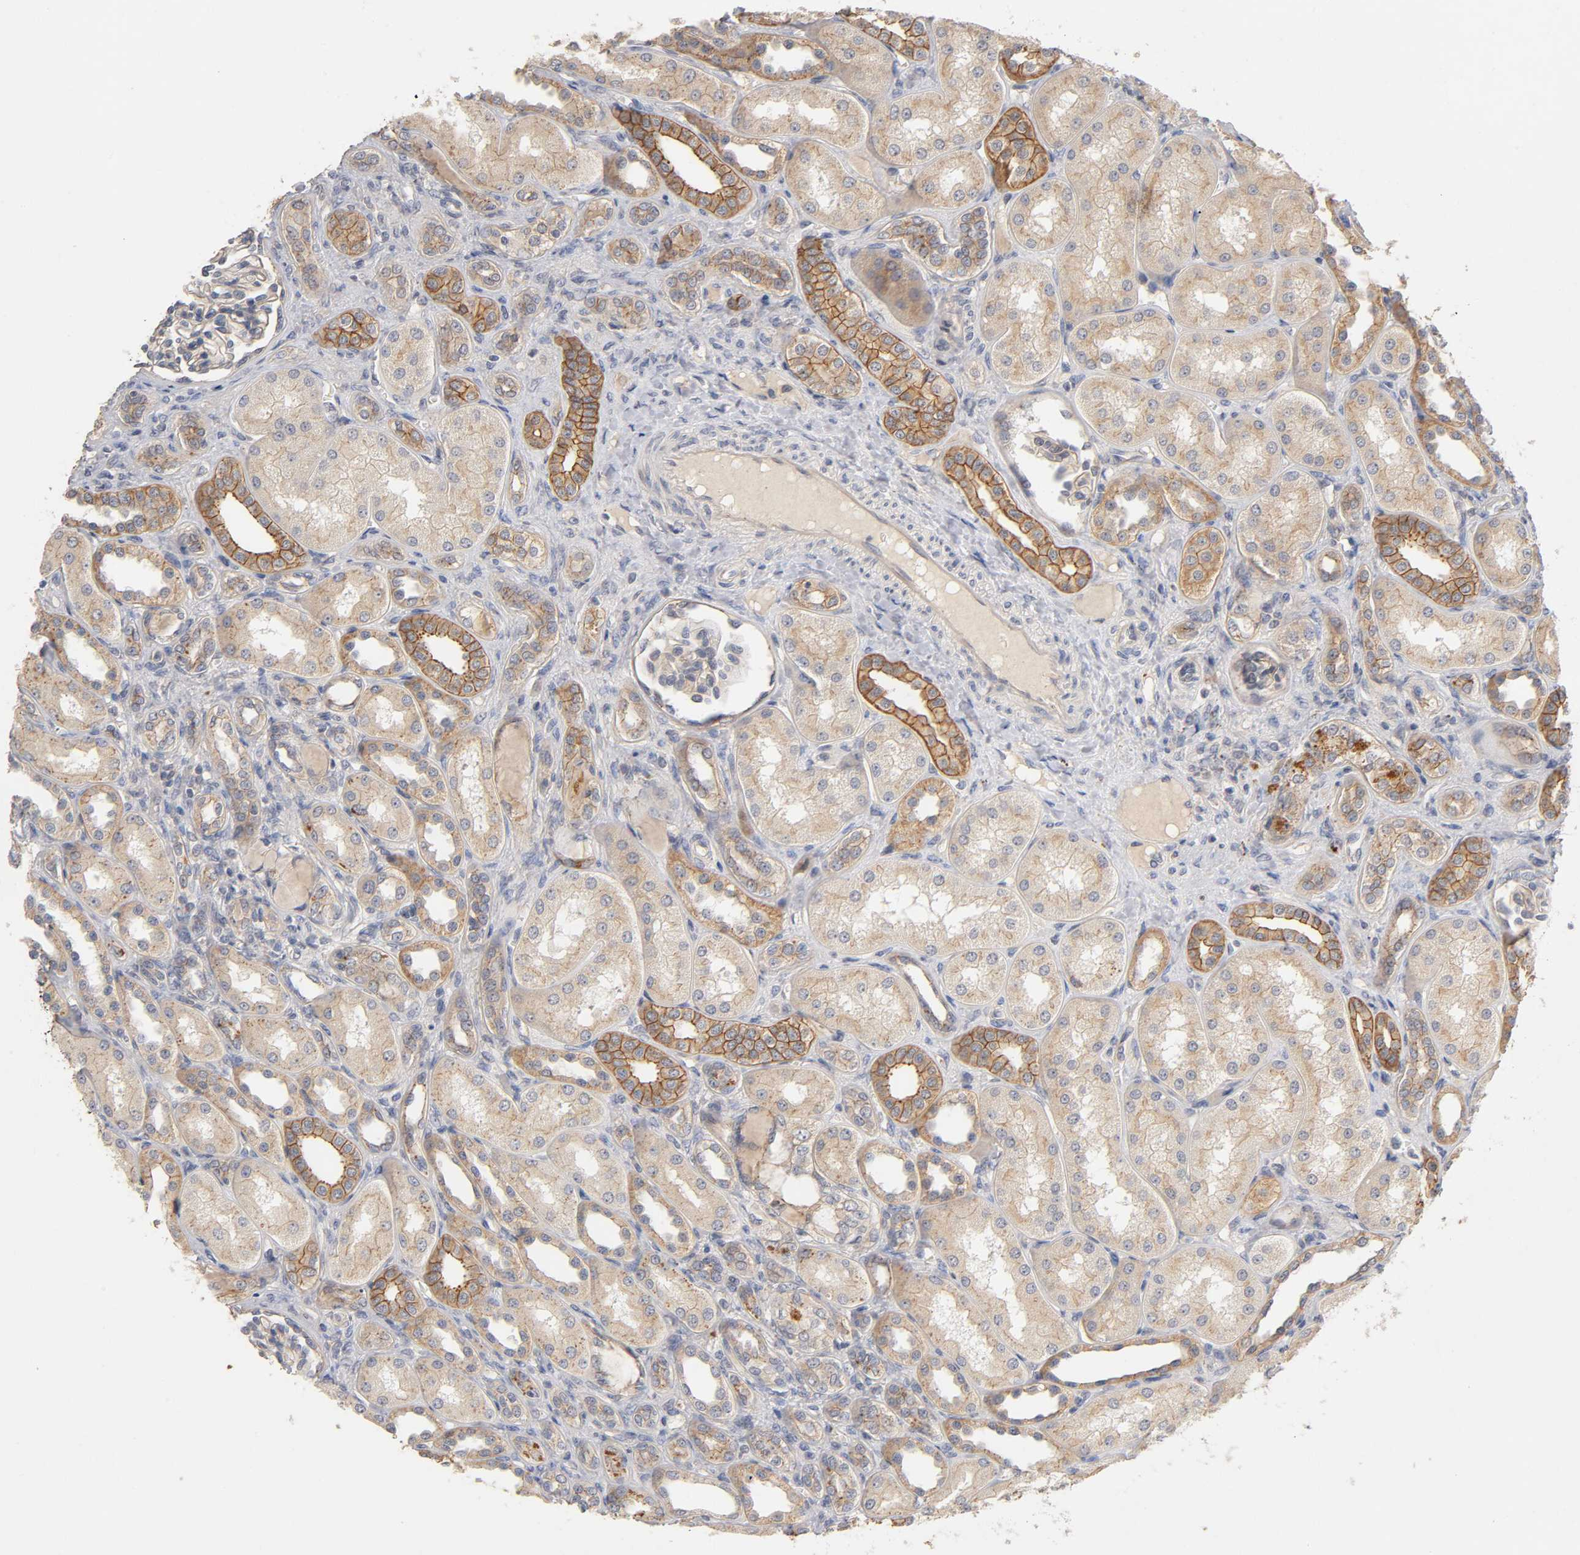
{"staining": {"intensity": "weak", "quantity": ">75%", "location": "cytoplasmic/membranous"}, "tissue": "kidney", "cell_type": "Cells in glomeruli", "image_type": "normal", "snomed": [{"axis": "morphology", "description": "Normal tissue, NOS"}, {"axis": "topography", "description": "Kidney"}], "caption": "The micrograph exhibits staining of benign kidney, revealing weak cytoplasmic/membranous protein expression (brown color) within cells in glomeruli. (DAB (3,3'-diaminobenzidine) = brown stain, brightfield microscopy at high magnification).", "gene": "PDZD11", "patient": {"sex": "male", "age": 7}}